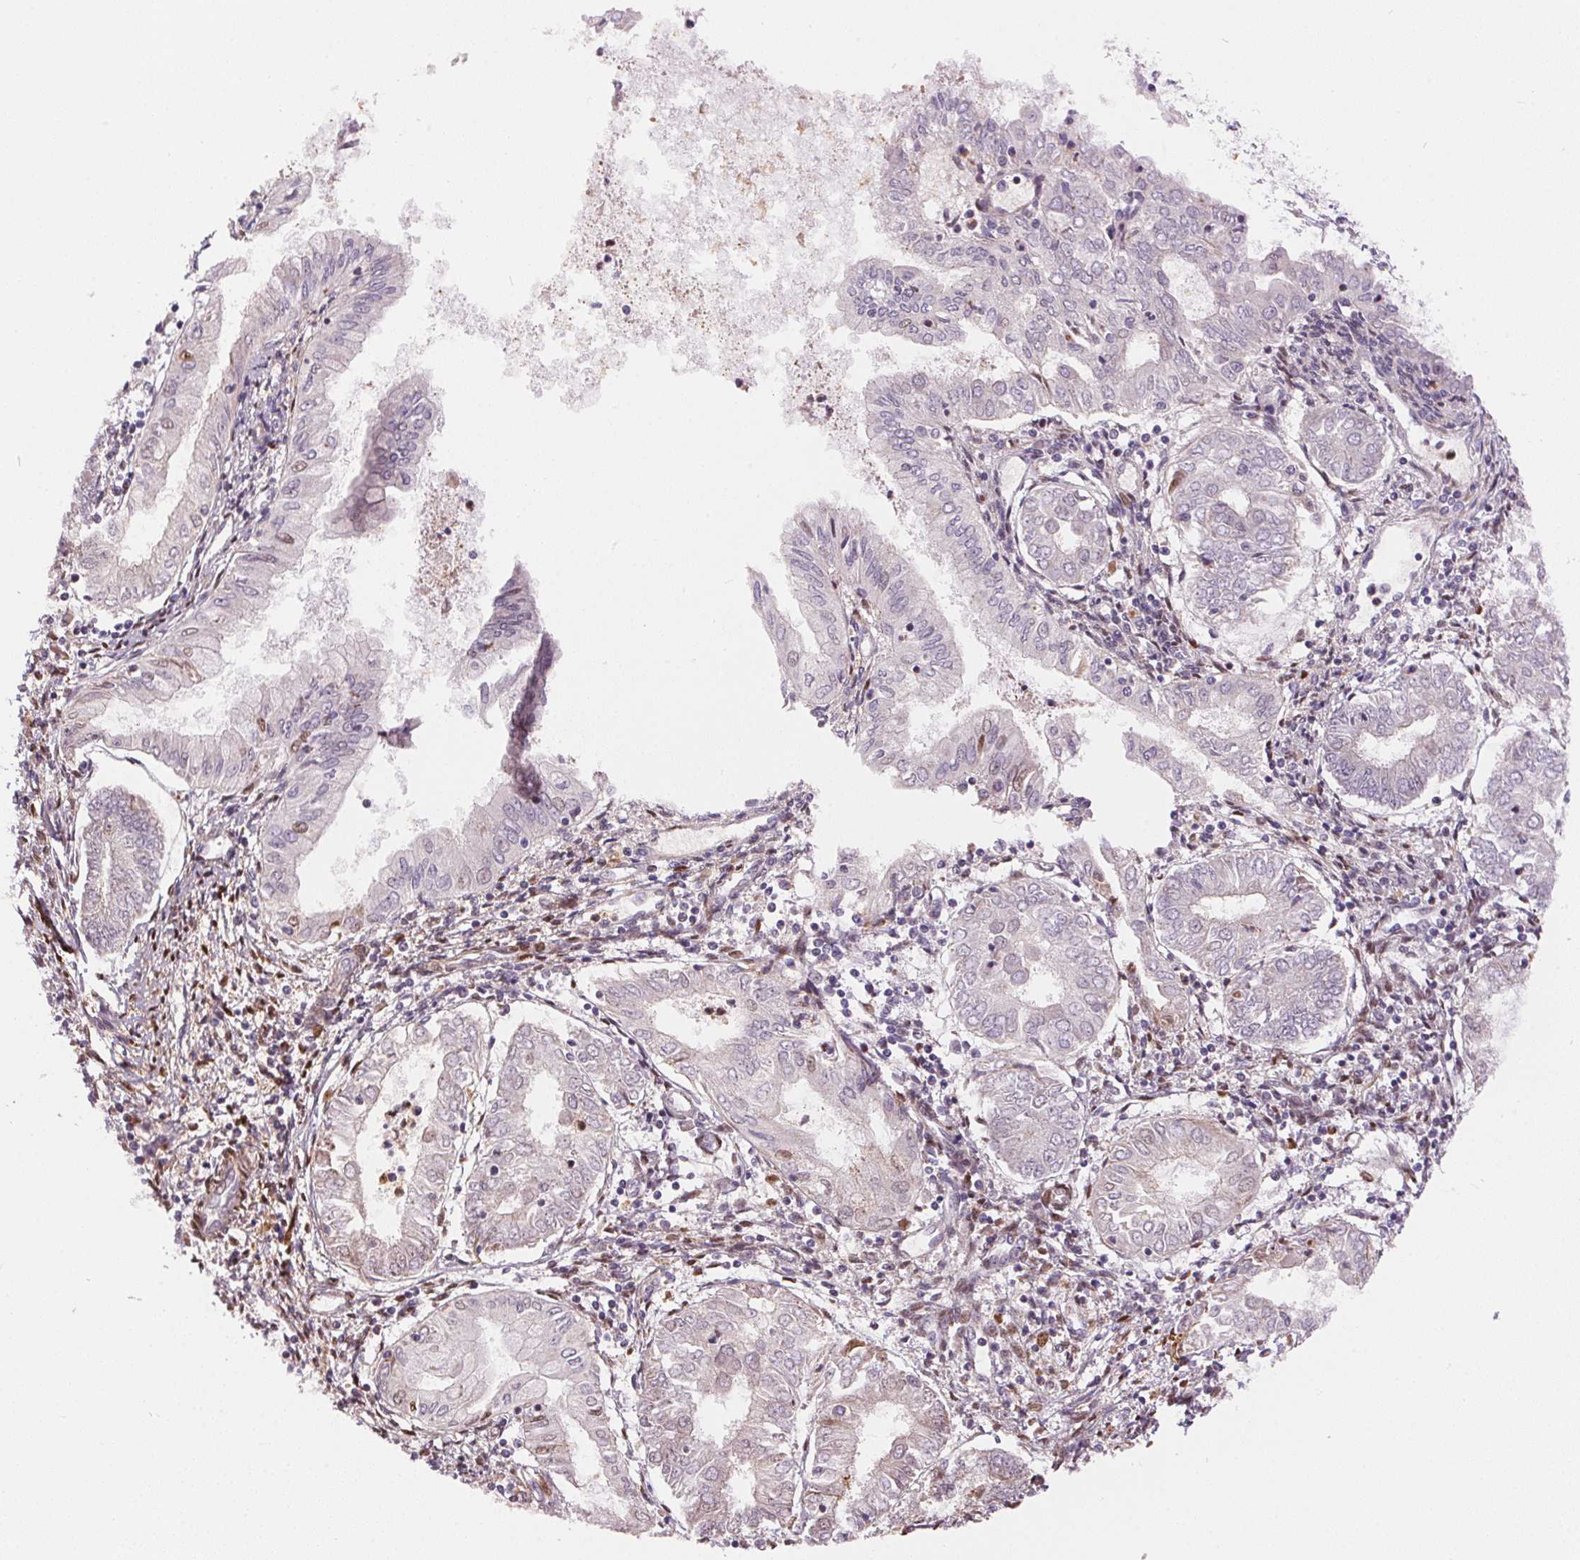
{"staining": {"intensity": "negative", "quantity": "none", "location": "none"}, "tissue": "endometrial cancer", "cell_type": "Tumor cells", "image_type": "cancer", "snomed": [{"axis": "morphology", "description": "Adenocarcinoma, NOS"}, {"axis": "topography", "description": "Endometrium"}], "caption": "Immunohistochemical staining of human endometrial cancer exhibits no significant positivity in tumor cells.", "gene": "UNC13B", "patient": {"sex": "female", "age": 68}}